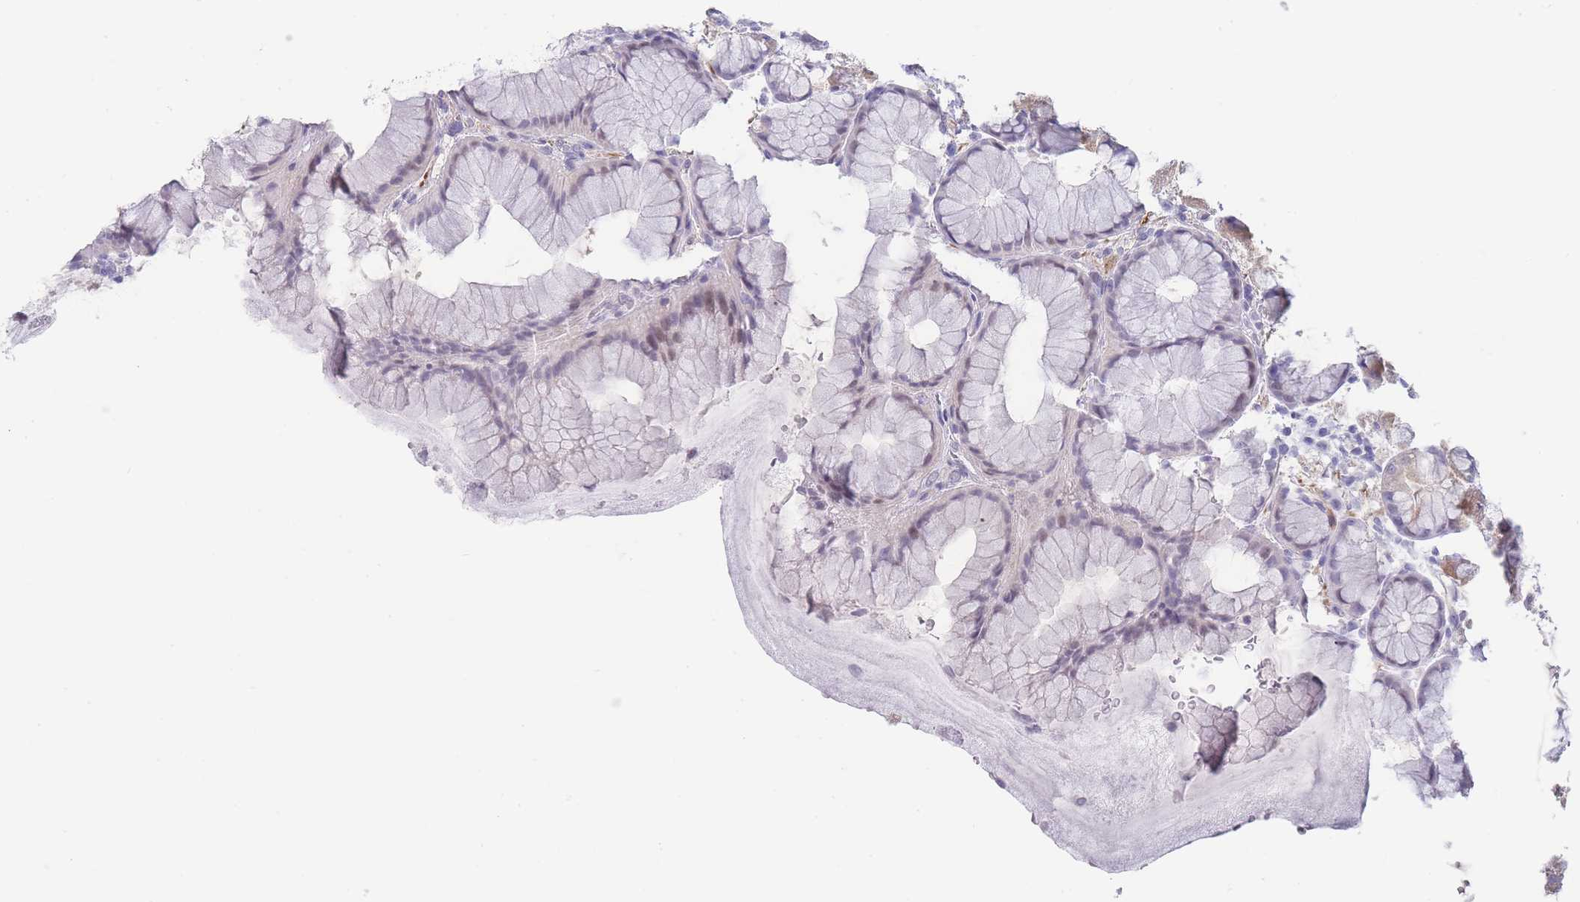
{"staining": {"intensity": "weak", "quantity": "25%-75%", "location": "cytoplasmic/membranous"}, "tissue": "stomach", "cell_type": "Glandular cells", "image_type": "normal", "snomed": [{"axis": "morphology", "description": "Normal tissue, NOS"}, {"axis": "topography", "description": "Stomach"}], "caption": "DAB immunohistochemical staining of unremarkable human stomach shows weak cytoplasmic/membranous protein expression in approximately 25%-75% of glandular cells.", "gene": "ASAP3", "patient": {"sex": "male", "age": 57}}